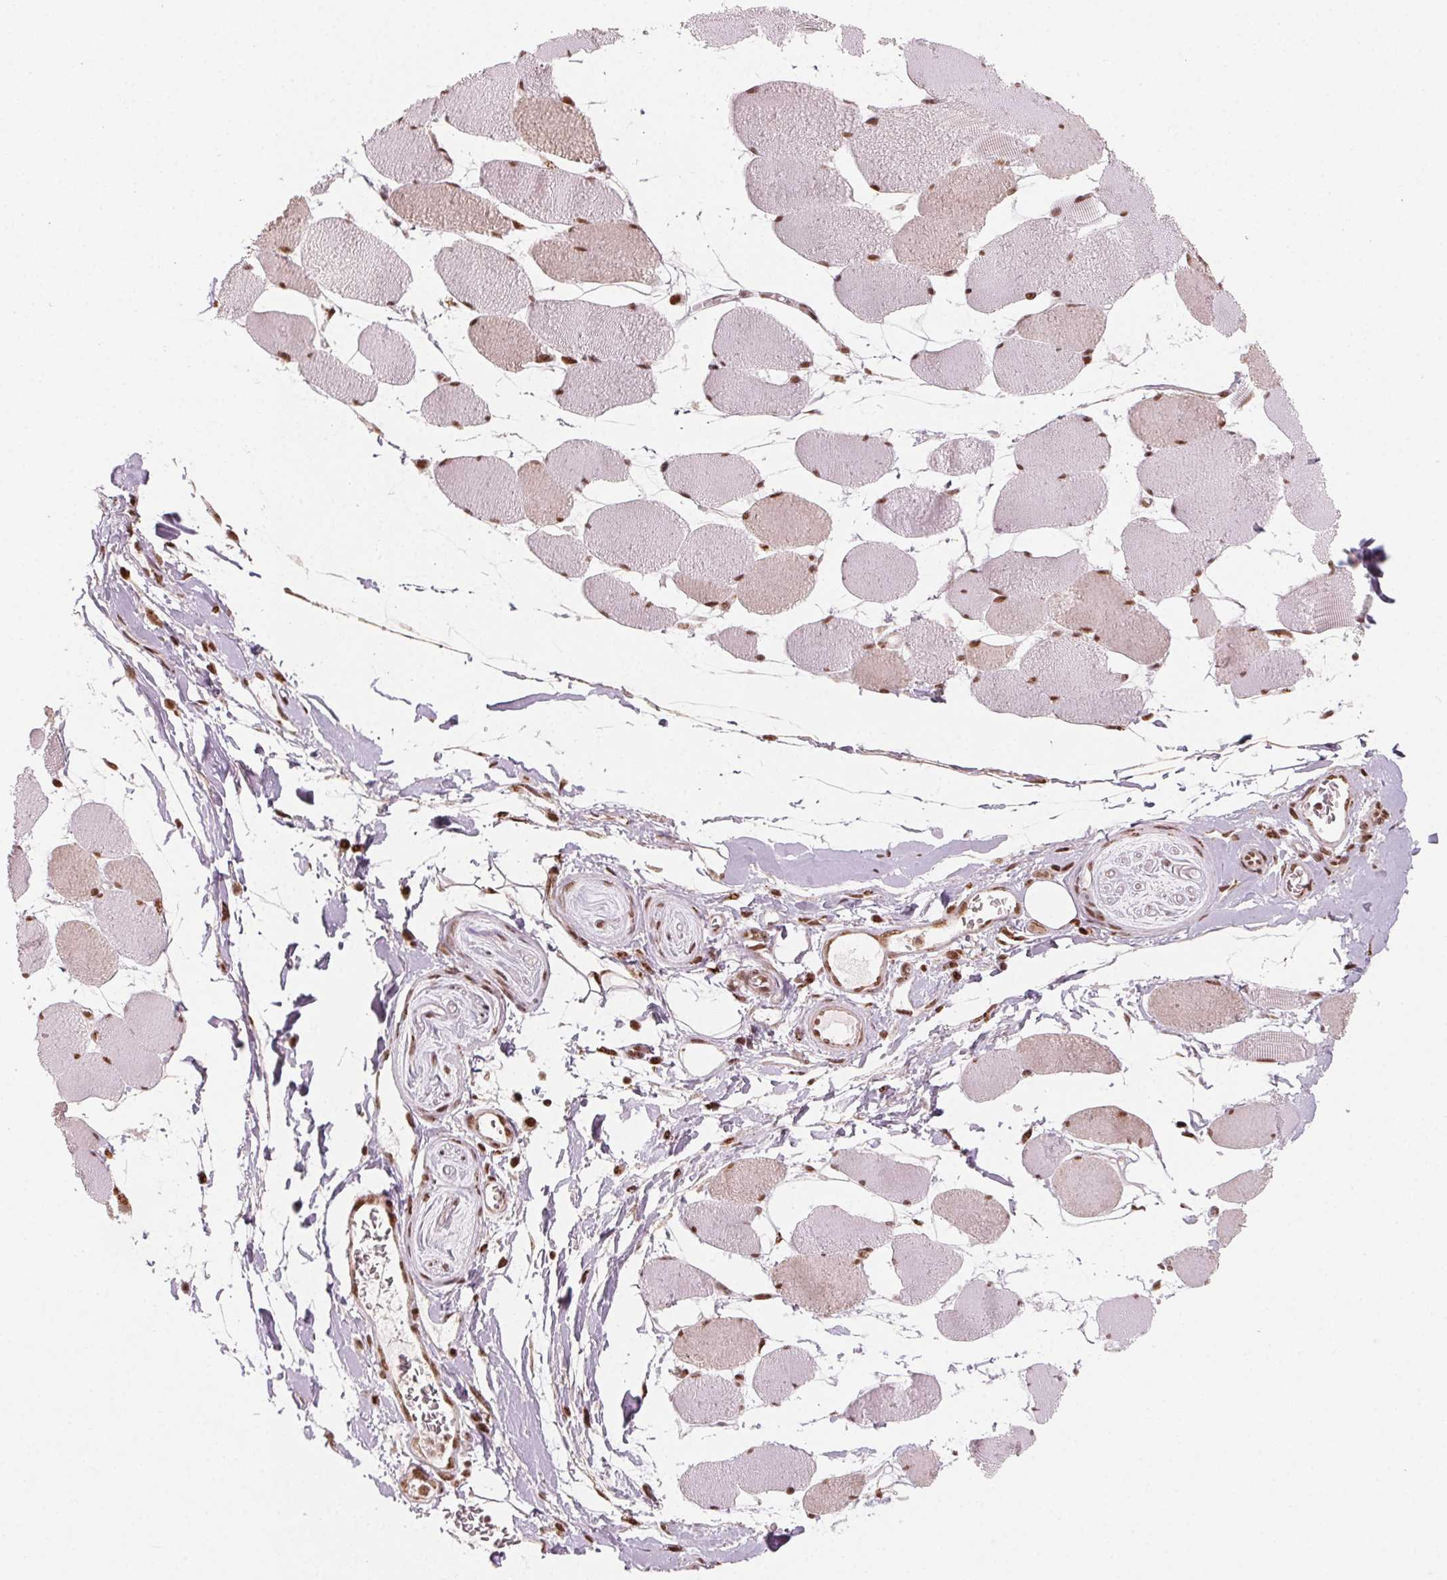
{"staining": {"intensity": "moderate", "quantity": ">75%", "location": "nuclear"}, "tissue": "skeletal muscle", "cell_type": "Myocytes", "image_type": "normal", "snomed": [{"axis": "morphology", "description": "Normal tissue, NOS"}, {"axis": "topography", "description": "Skeletal muscle"}], "caption": "Moderate nuclear expression for a protein is appreciated in about >75% of myocytes of normal skeletal muscle using immunohistochemistry.", "gene": "TOPORS", "patient": {"sex": "female", "age": 75}}